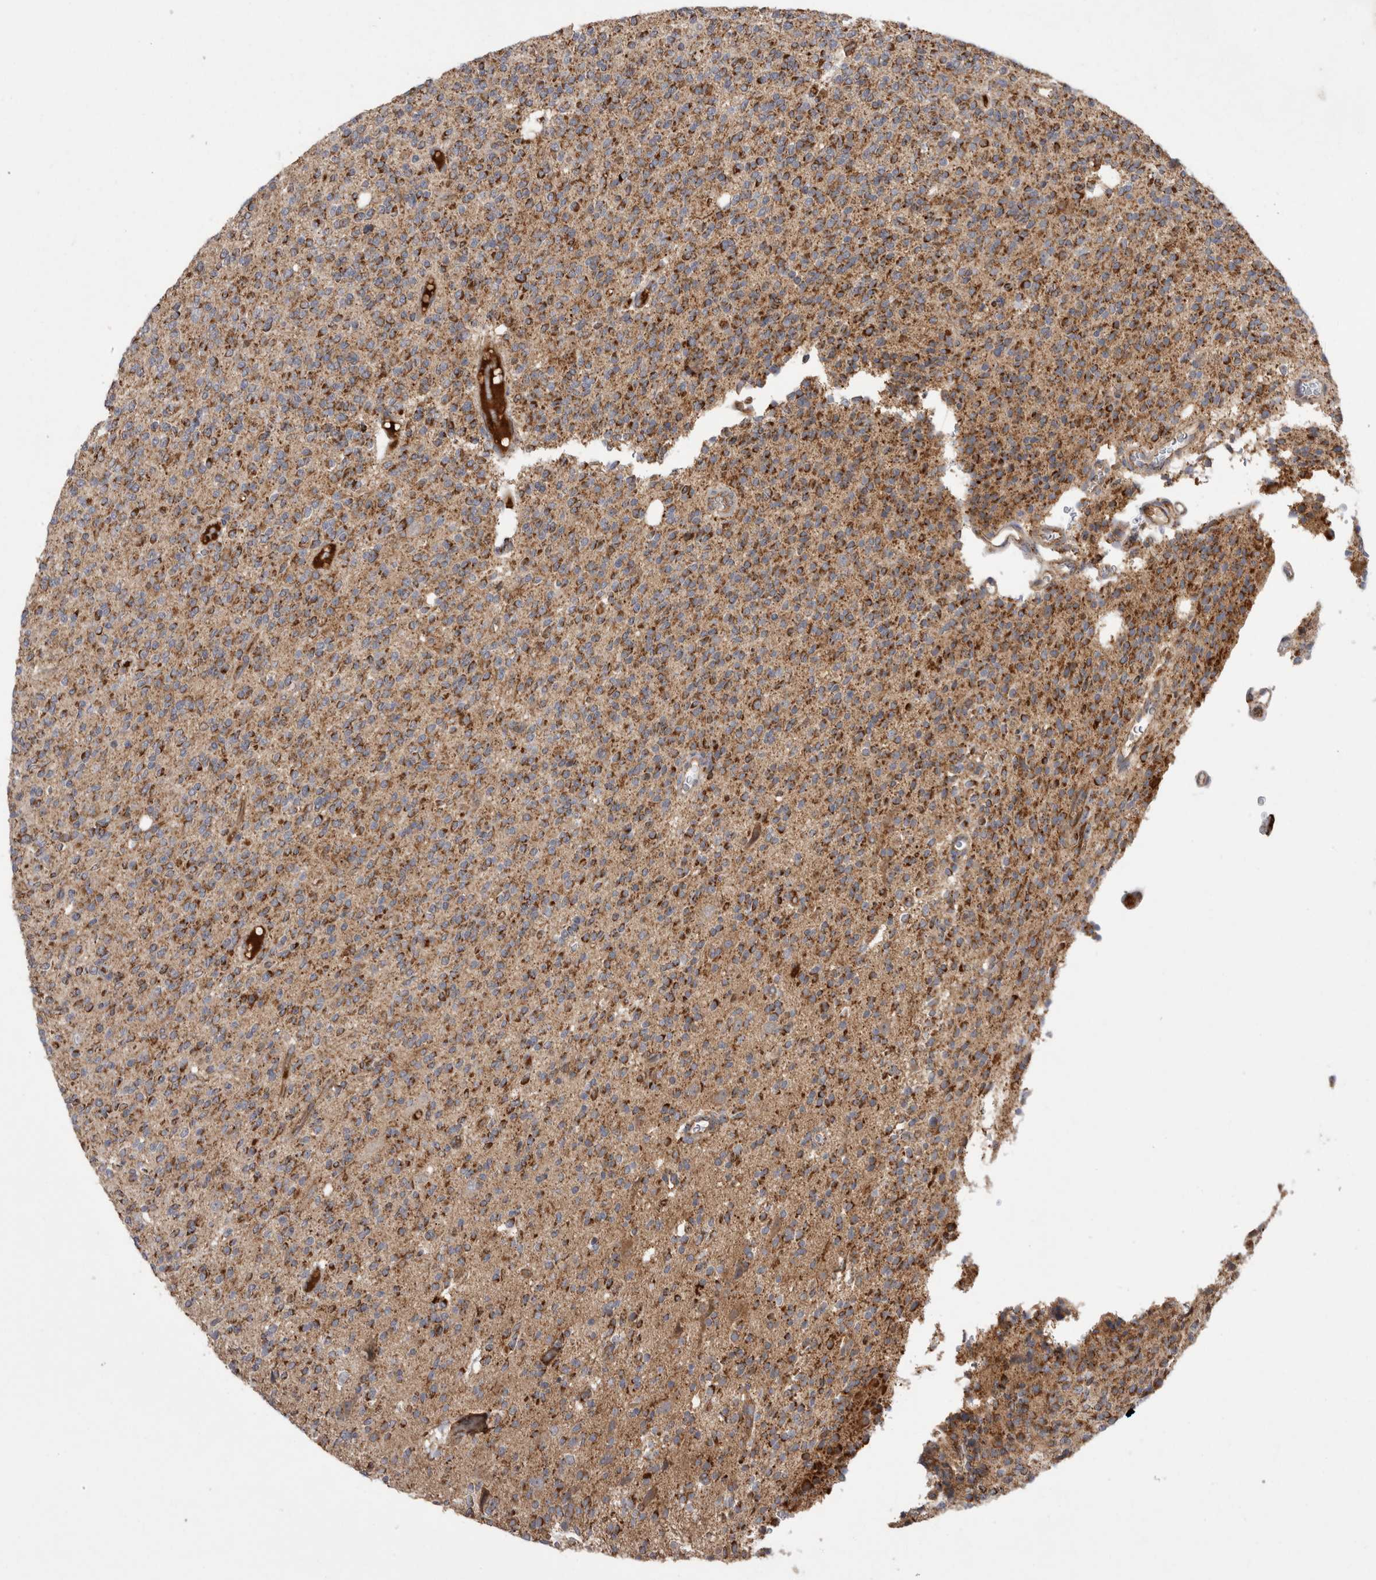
{"staining": {"intensity": "moderate", "quantity": ">75%", "location": "cytoplasmic/membranous"}, "tissue": "glioma", "cell_type": "Tumor cells", "image_type": "cancer", "snomed": [{"axis": "morphology", "description": "Glioma, malignant, High grade"}, {"axis": "topography", "description": "Brain"}], "caption": "Immunohistochemistry (IHC) (DAB) staining of glioma demonstrates moderate cytoplasmic/membranous protein positivity in approximately >75% of tumor cells. The staining was performed using DAB, with brown indicating positive protein expression. Nuclei are stained blue with hematoxylin.", "gene": "DARS2", "patient": {"sex": "male", "age": 34}}